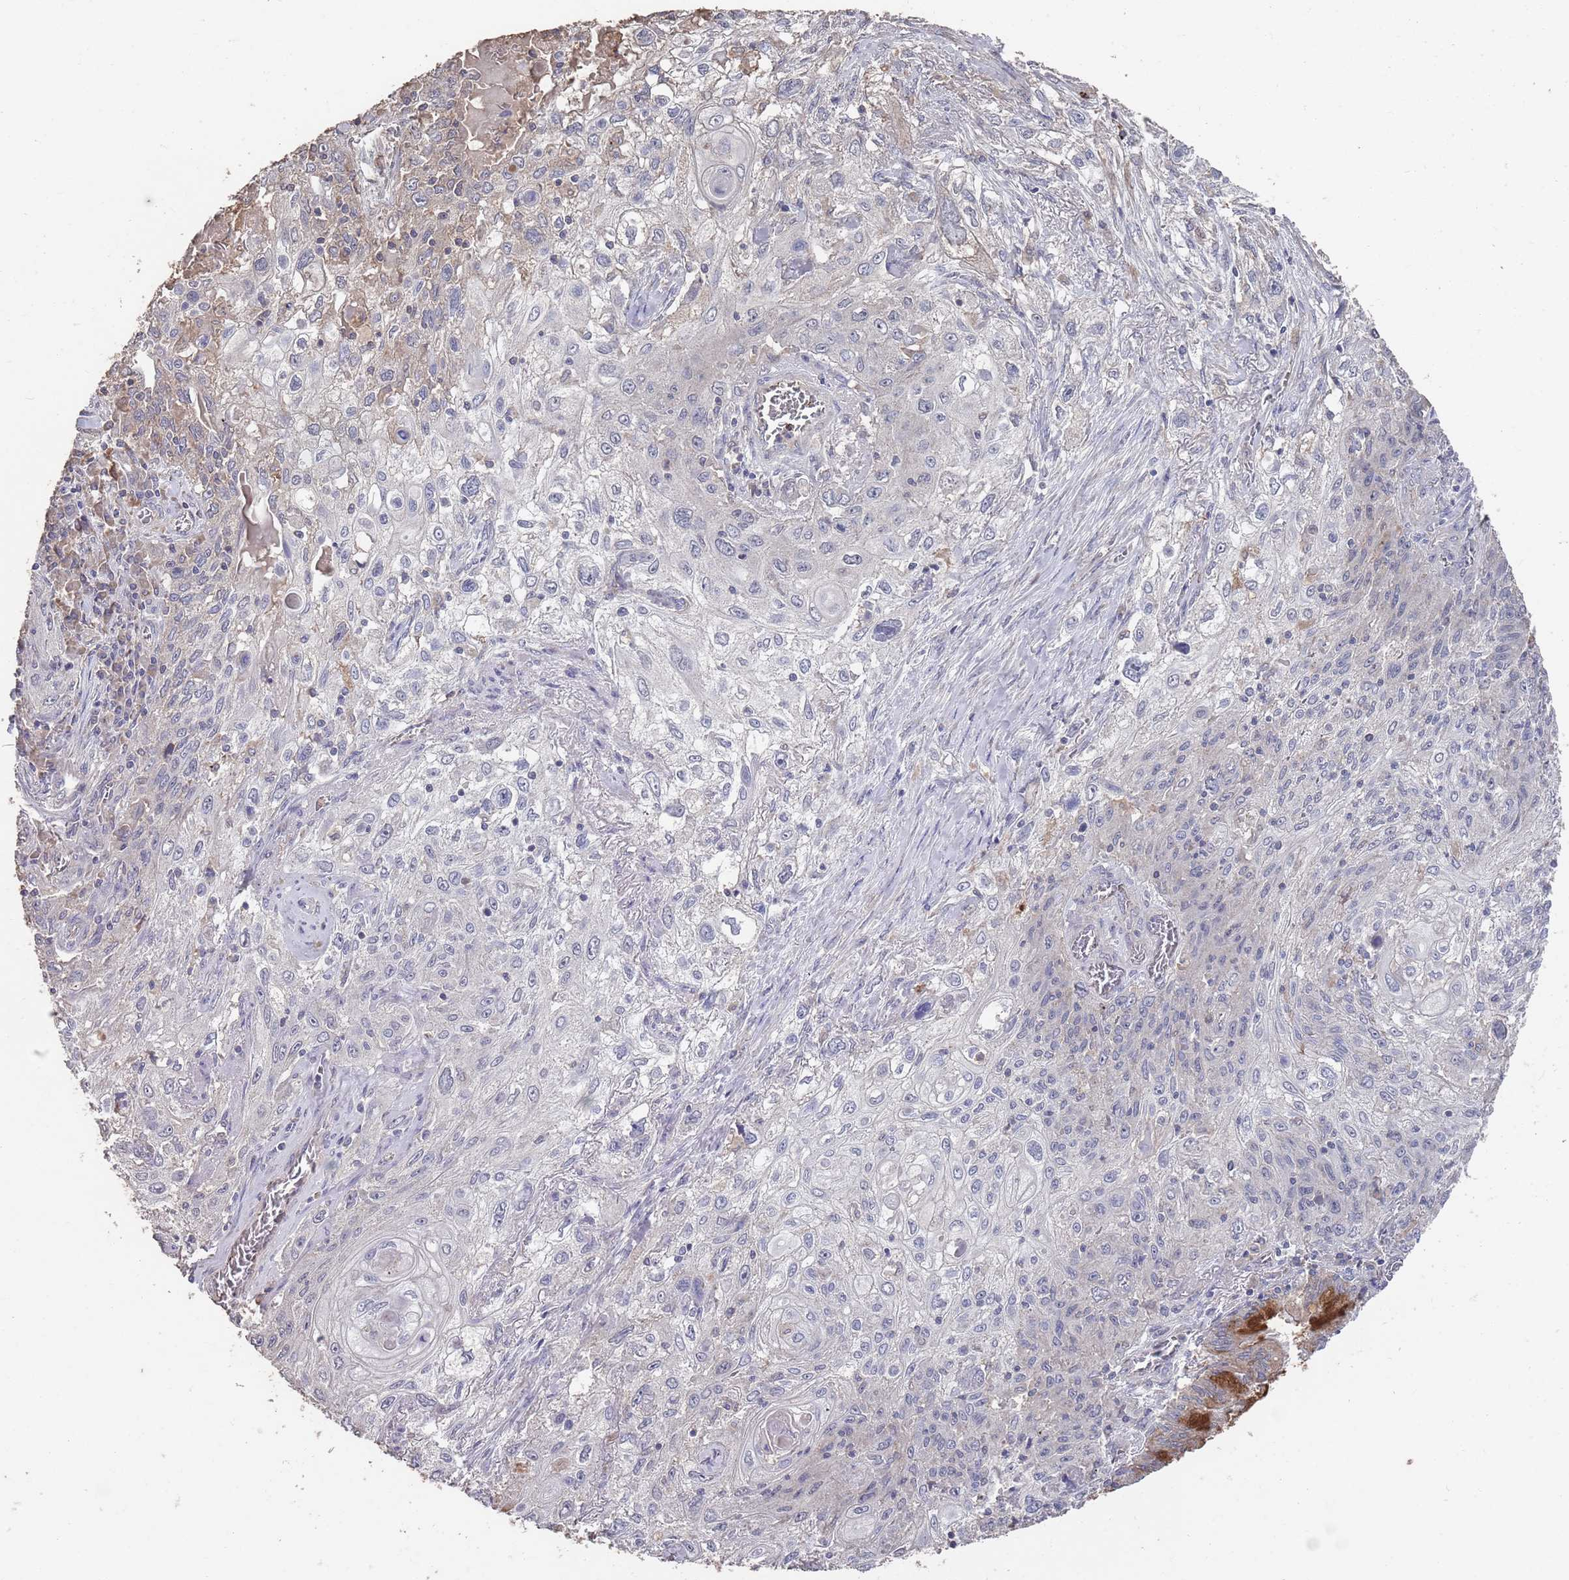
{"staining": {"intensity": "weak", "quantity": "<25%", "location": "cytoplasmic/membranous"}, "tissue": "lung cancer", "cell_type": "Tumor cells", "image_type": "cancer", "snomed": [{"axis": "morphology", "description": "Squamous cell carcinoma, NOS"}, {"axis": "topography", "description": "Lung"}], "caption": "Micrograph shows no significant protein staining in tumor cells of squamous cell carcinoma (lung).", "gene": "BTBD18", "patient": {"sex": "female", "age": 69}}